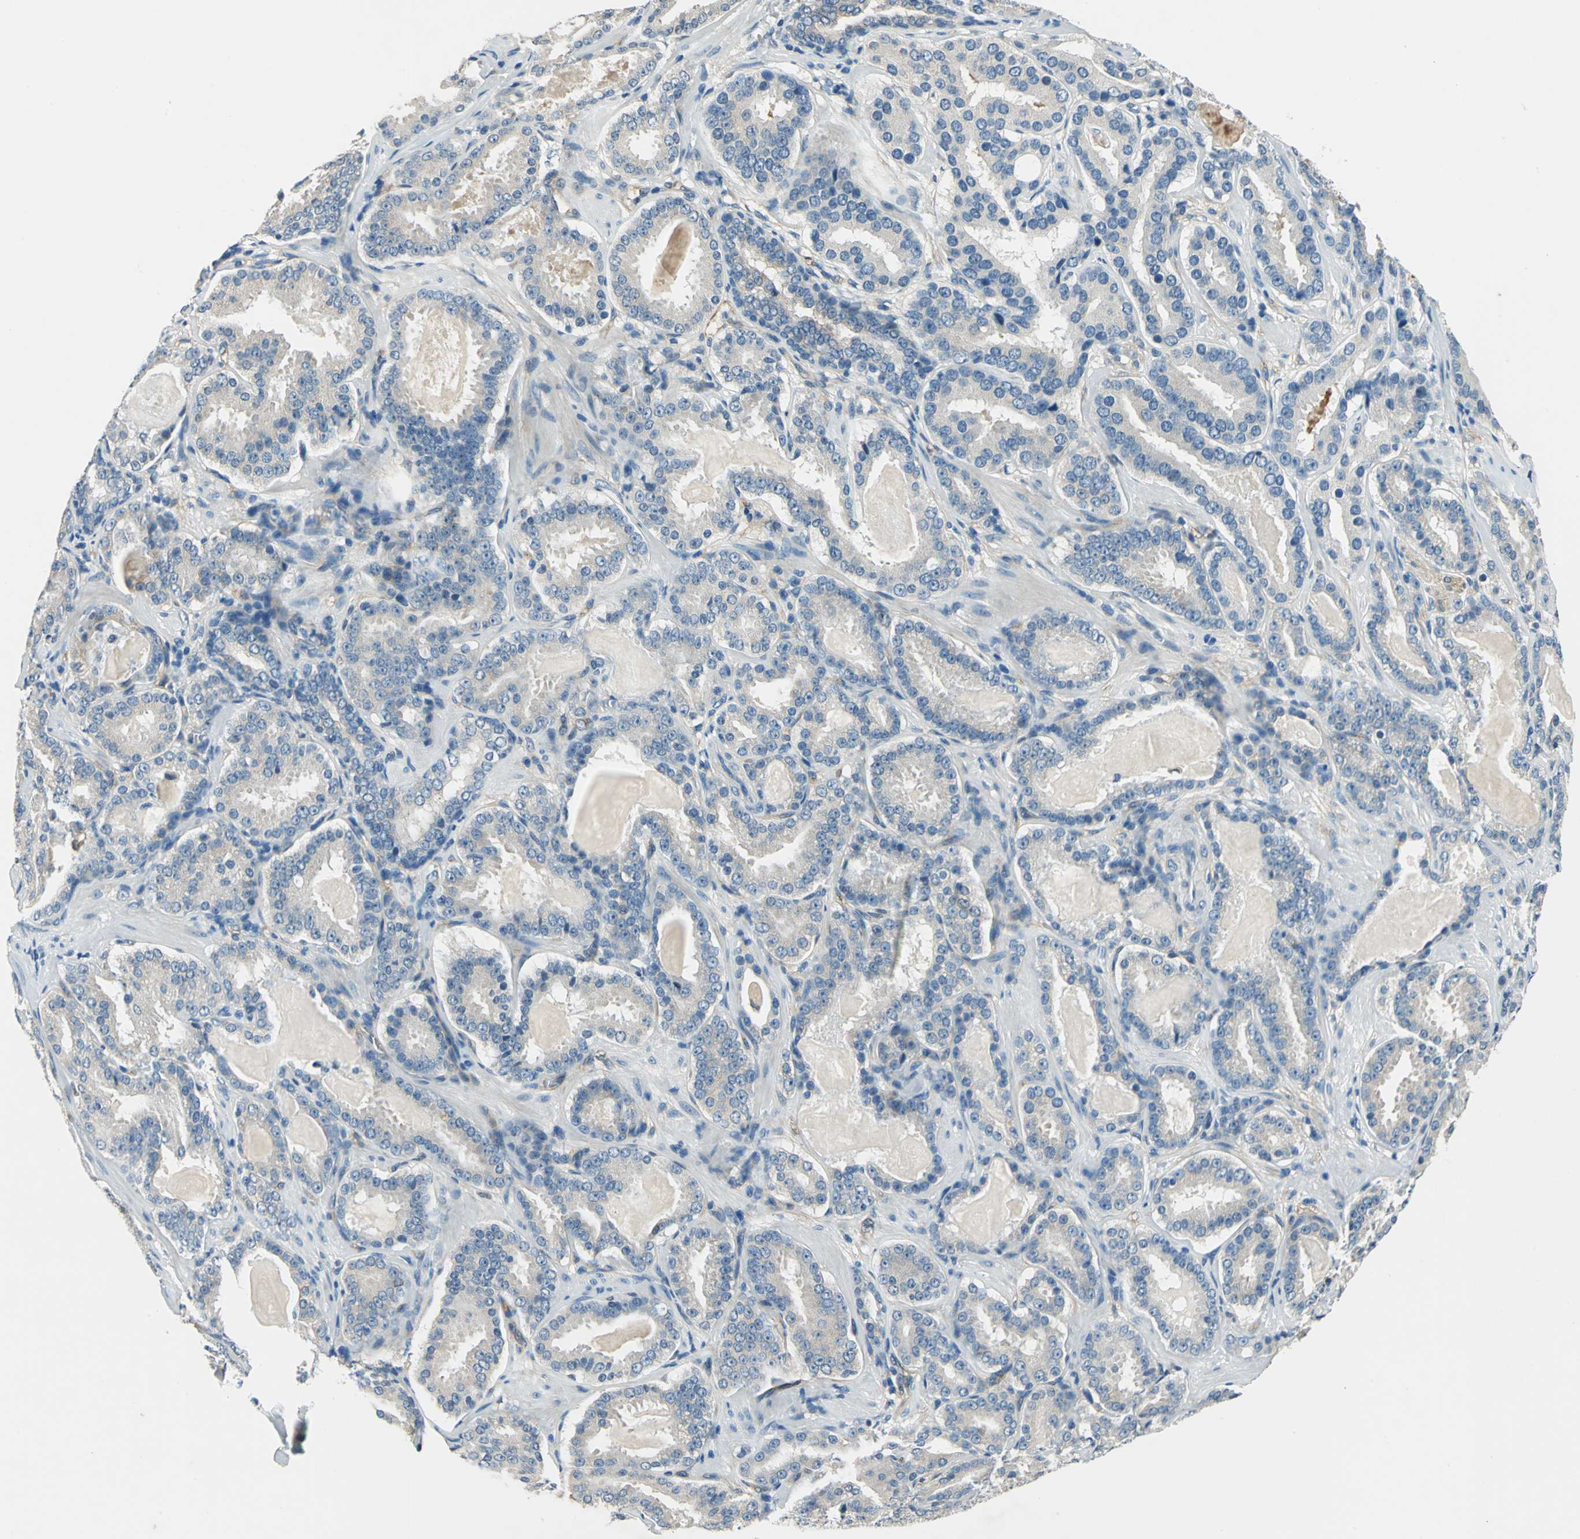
{"staining": {"intensity": "weak", "quantity": "<25%", "location": "cytoplasmic/membranous"}, "tissue": "prostate cancer", "cell_type": "Tumor cells", "image_type": "cancer", "snomed": [{"axis": "morphology", "description": "Adenocarcinoma, Low grade"}, {"axis": "topography", "description": "Prostate"}], "caption": "DAB (3,3'-diaminobenzidine) immunohistochemical staining of prostate cancer reveals no significant staining in tumor cells. Nuclei are stained in blue.", "gene": "CDC42EP1", "patient": {"sex": "male", "age": 59}}